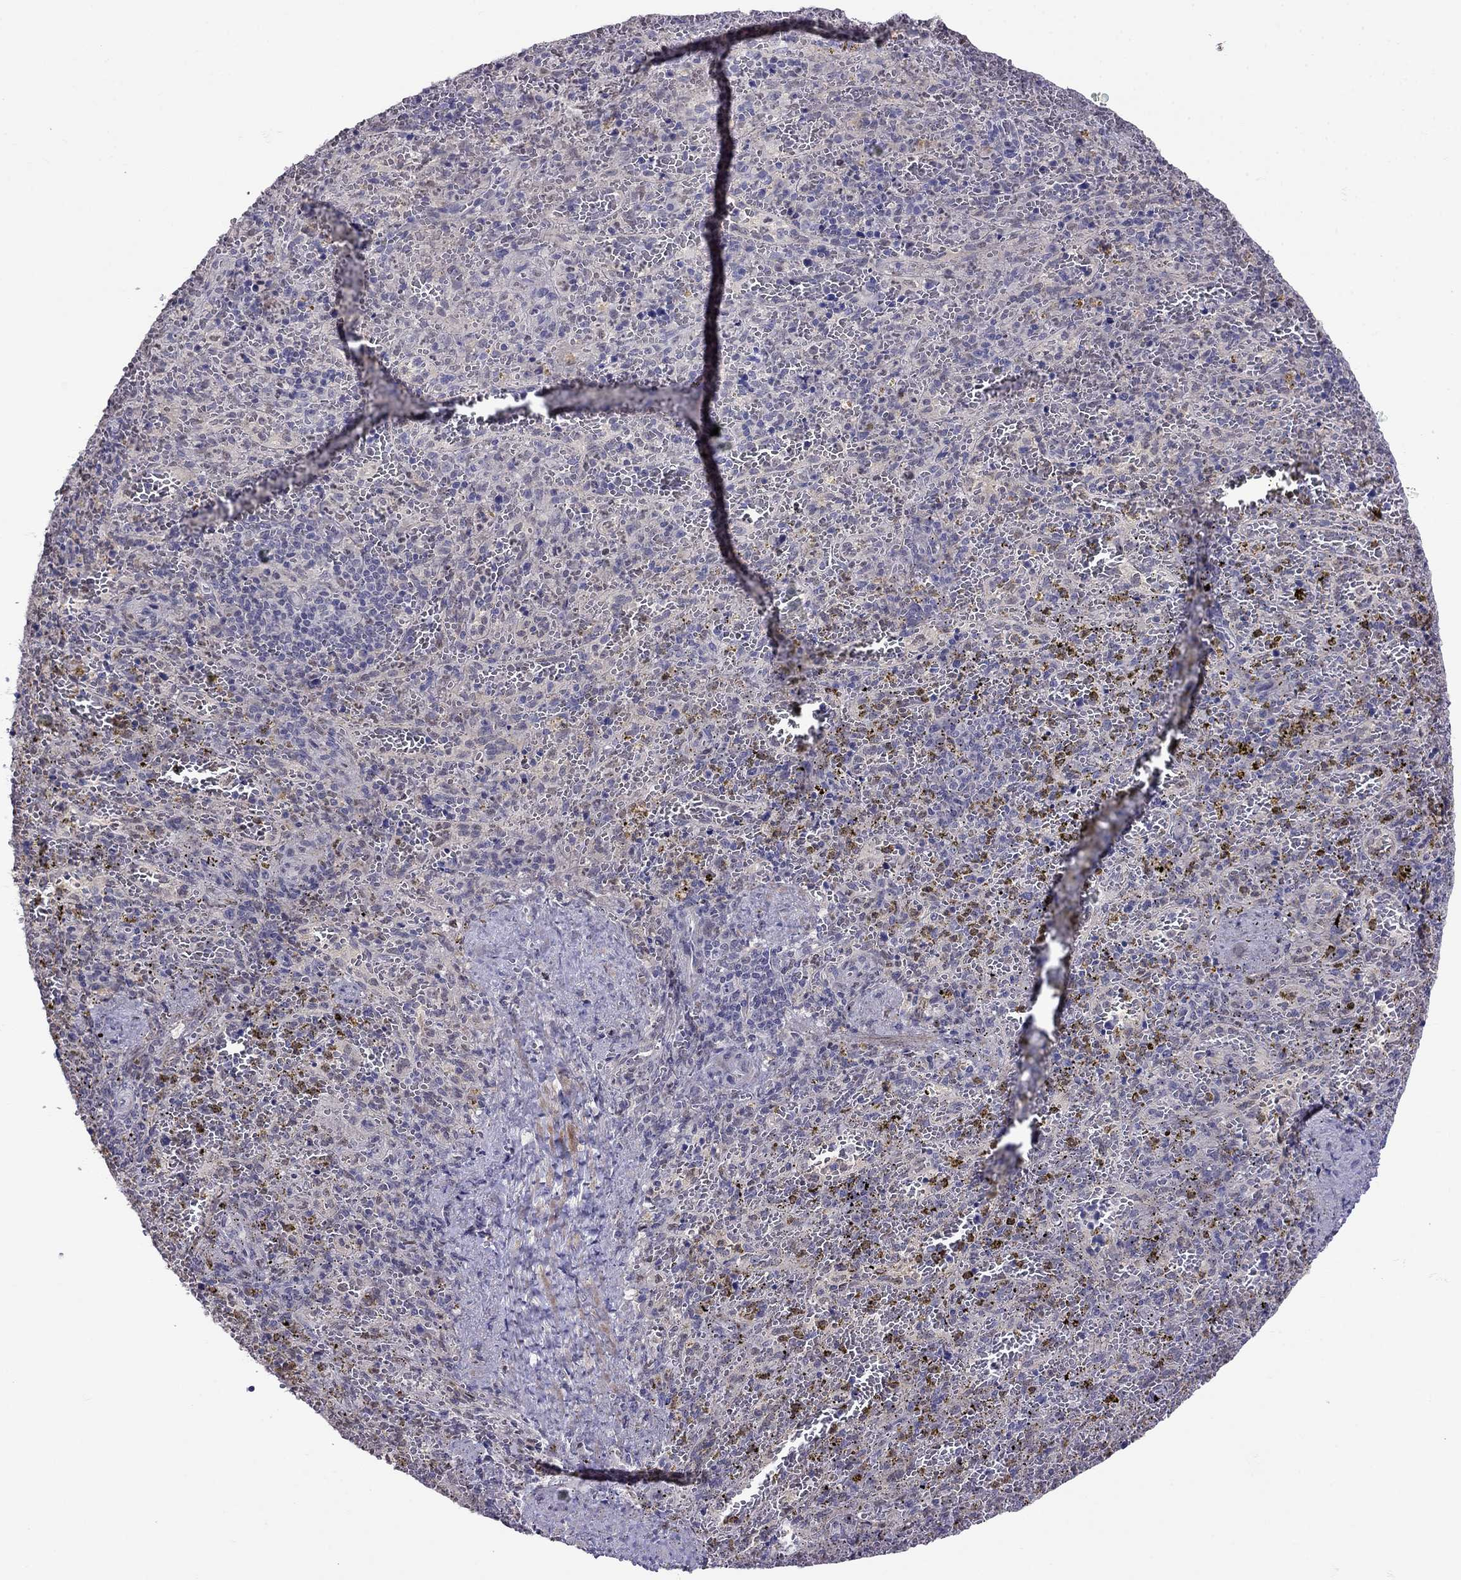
{"staining": {"intensity": "negative", "quantity": "none", "location": "none"}, "tissue": "spleen", "cell_type": "Cells in red pulp", "image_type": "normal", "snomed": [{"axis": "morphology", "description": "Normal tissue, NOS"}, {"axis": "topography", "description": "Spleen"}], "caption": "DAB (3,3'-diaminobenzidine) immunohistochemical staining of normal human spleen demonstrates no significant expression in cells in red pulp. (Brightfield microscopy of DAB IHC at high magnification).", "gene": "LRRC39", "patient": {"sex": "female", "age": 50}}